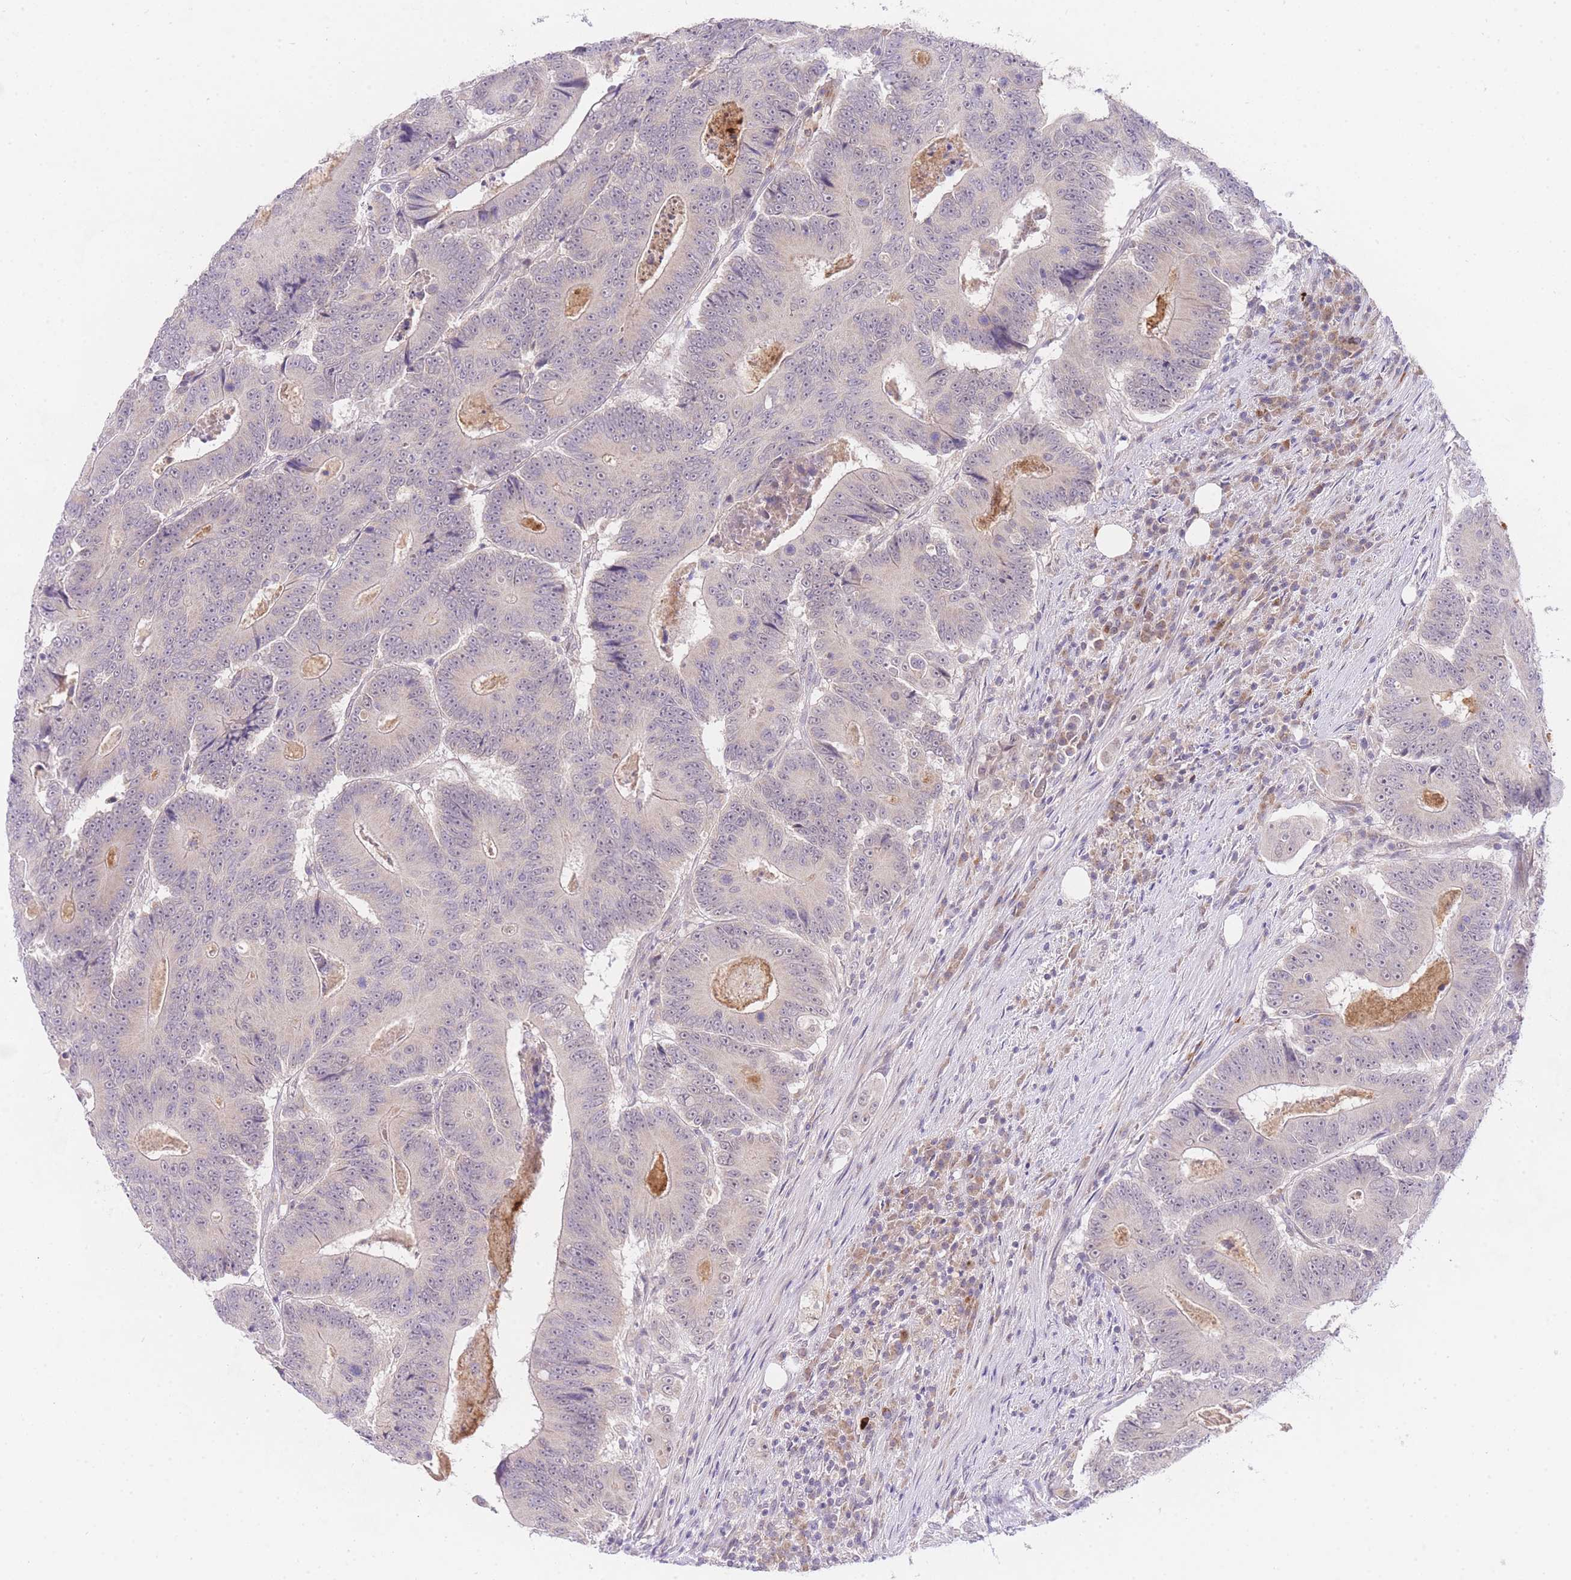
{"staining": {"intensity": "negative", "quantity": "none", "location": "none"}, "tissue": "colorectal cancer", "cell_type": "Tumor cells", "image_type": "cancer", "snomed": [{"axis": "morphology", "description": "Adenocarcinoma, NOS"}, {"axis": "topography", "description": "Colon"}], "caption": "Human colorectal adenocarcinoma stained for a protein using immunohistochemistry (IHC) shows no expression in tumor cells.", "gene": "SLC25A33", "patient": {"sex": "male", "age": 83}}